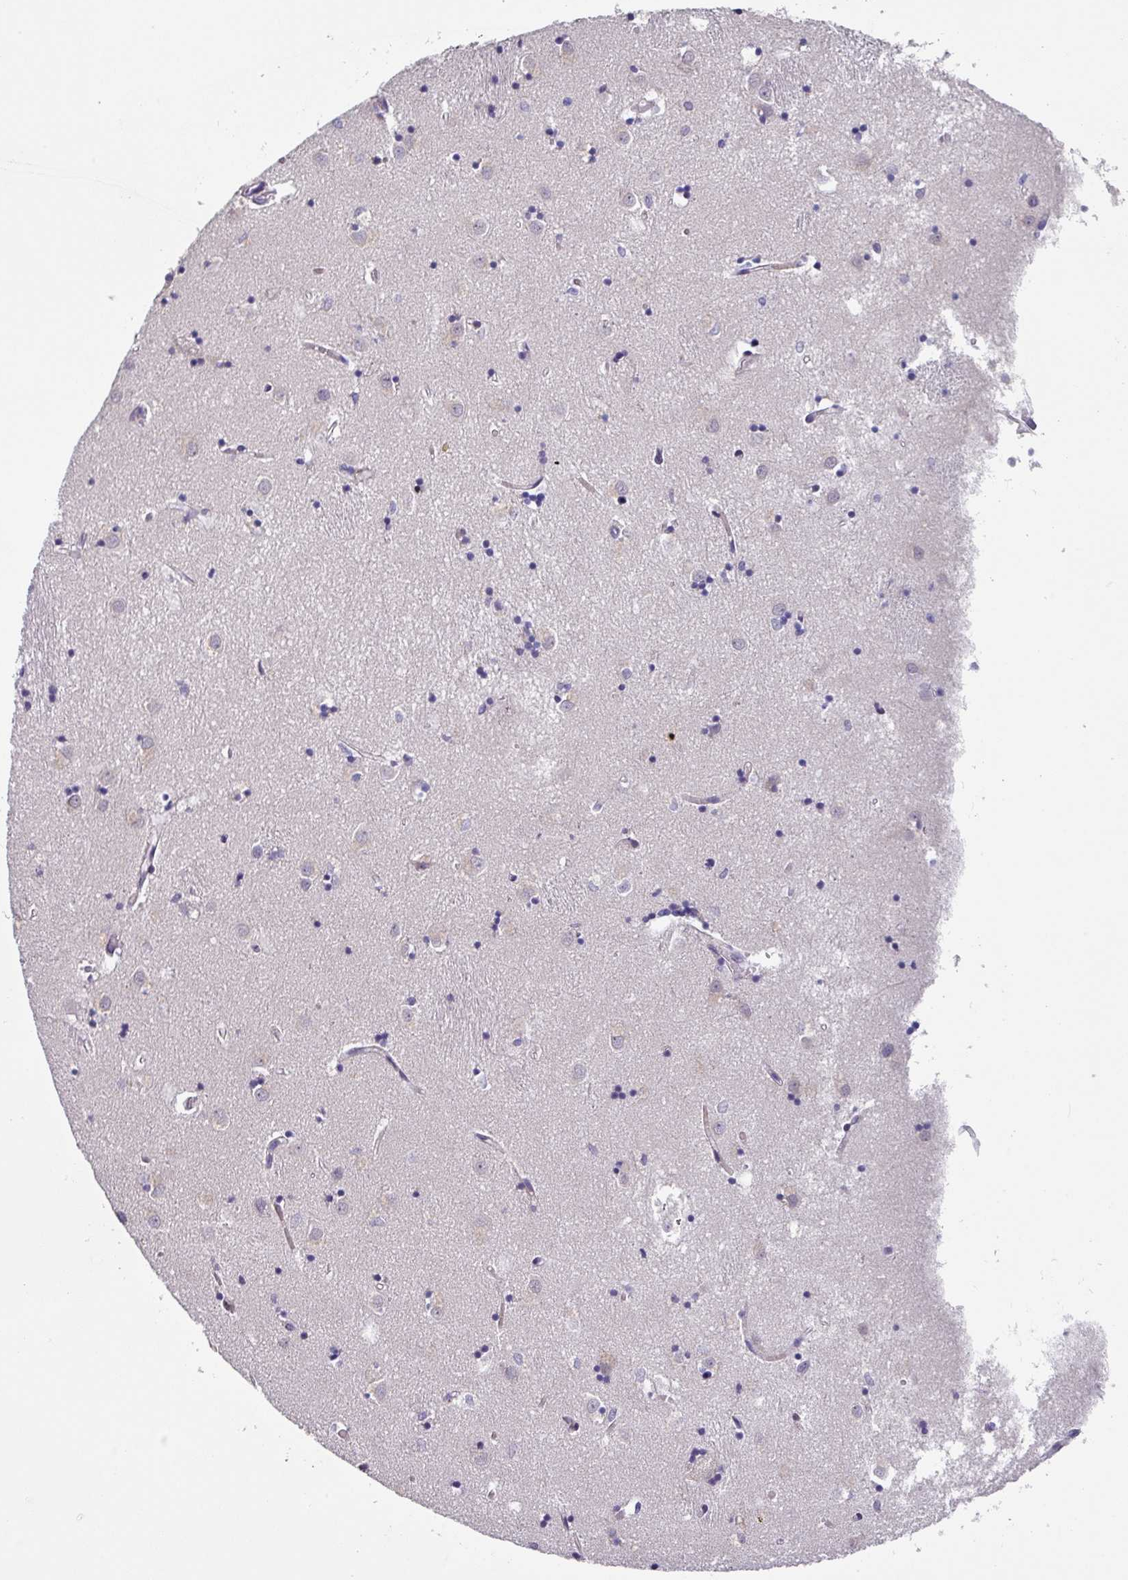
{"staining": {"intensity": "negative", "quantity": "none", "location": "none"}, "tissue": "caudate", "cell_type": "Glial cells", "image_type": "normal", "snomed": [{"axis": "morphology", "description": "Normal tissue, NOS"}, {"axis": "topography", "description": "Lateral ventricle wall"}], "caption": "Micrograph shows no significant protein positivity in glial cells of unremarkable caudate.", "gene": "KLHL3", "patient": {"sex": "male", "age": 70}}